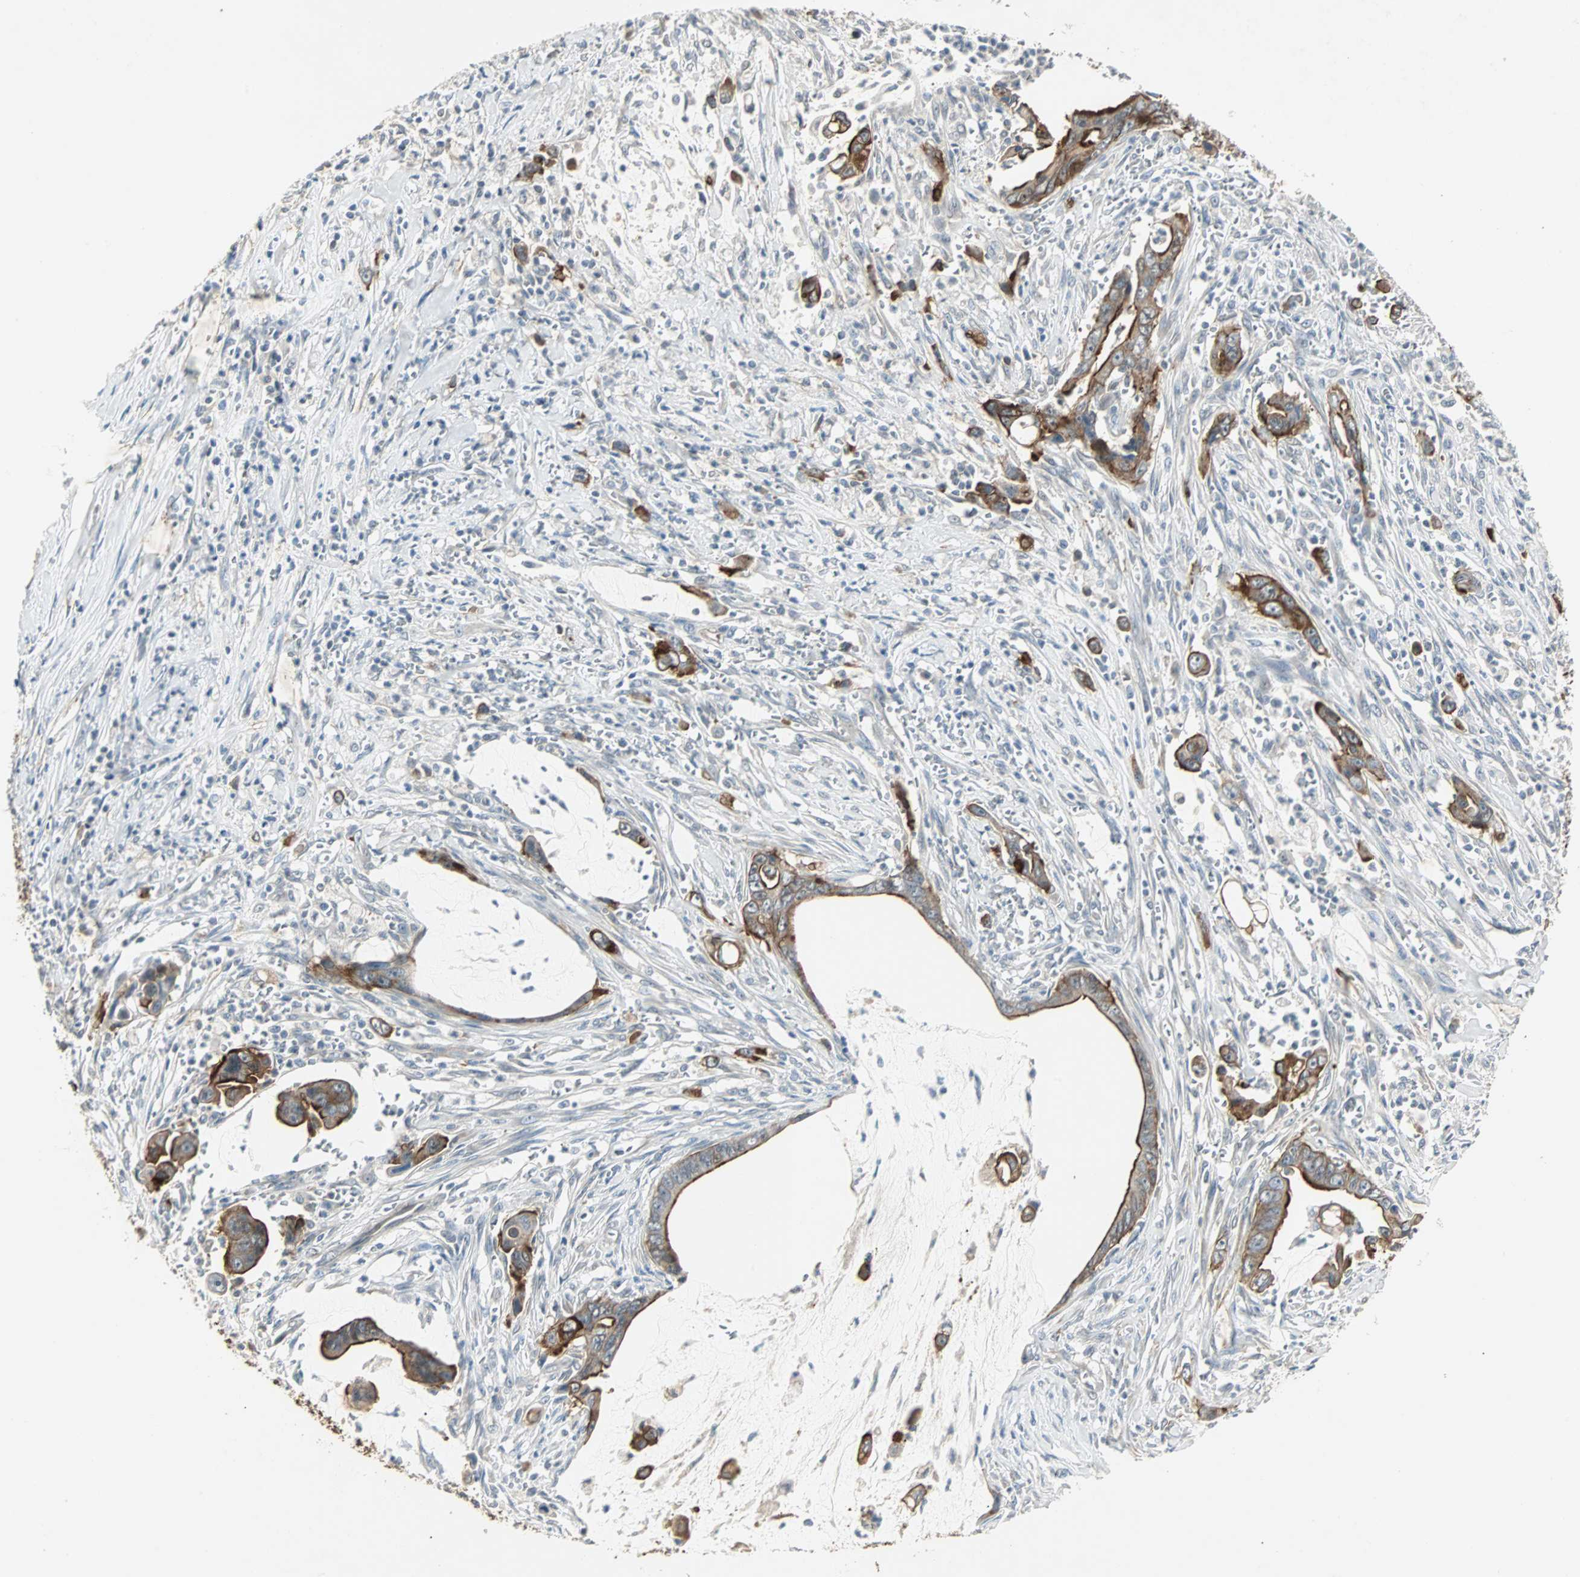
{"staining": {"intensity": "moderate", "quantity": ">75%", "location": "cytoplasmic/membranous"}, "tissue": "pancreatic cancer", "cell_type": "Tumor cells", "image_type": "cancer", "snomed": [{"axis": "morphology", "description": "Adenocarcinoma, NOS"}, {"axis": "topography", "description": "Pancreas"}], "caption": "An IHC histopathology image of tumor tissue is shown. Protein staining in brown highlights moderate cytoplasmic/membranous positivity in pancreatic adenocarcinoma within tumor cells.", "gene": "CMC2", "patient": {"sex": "male", "age": 59}}